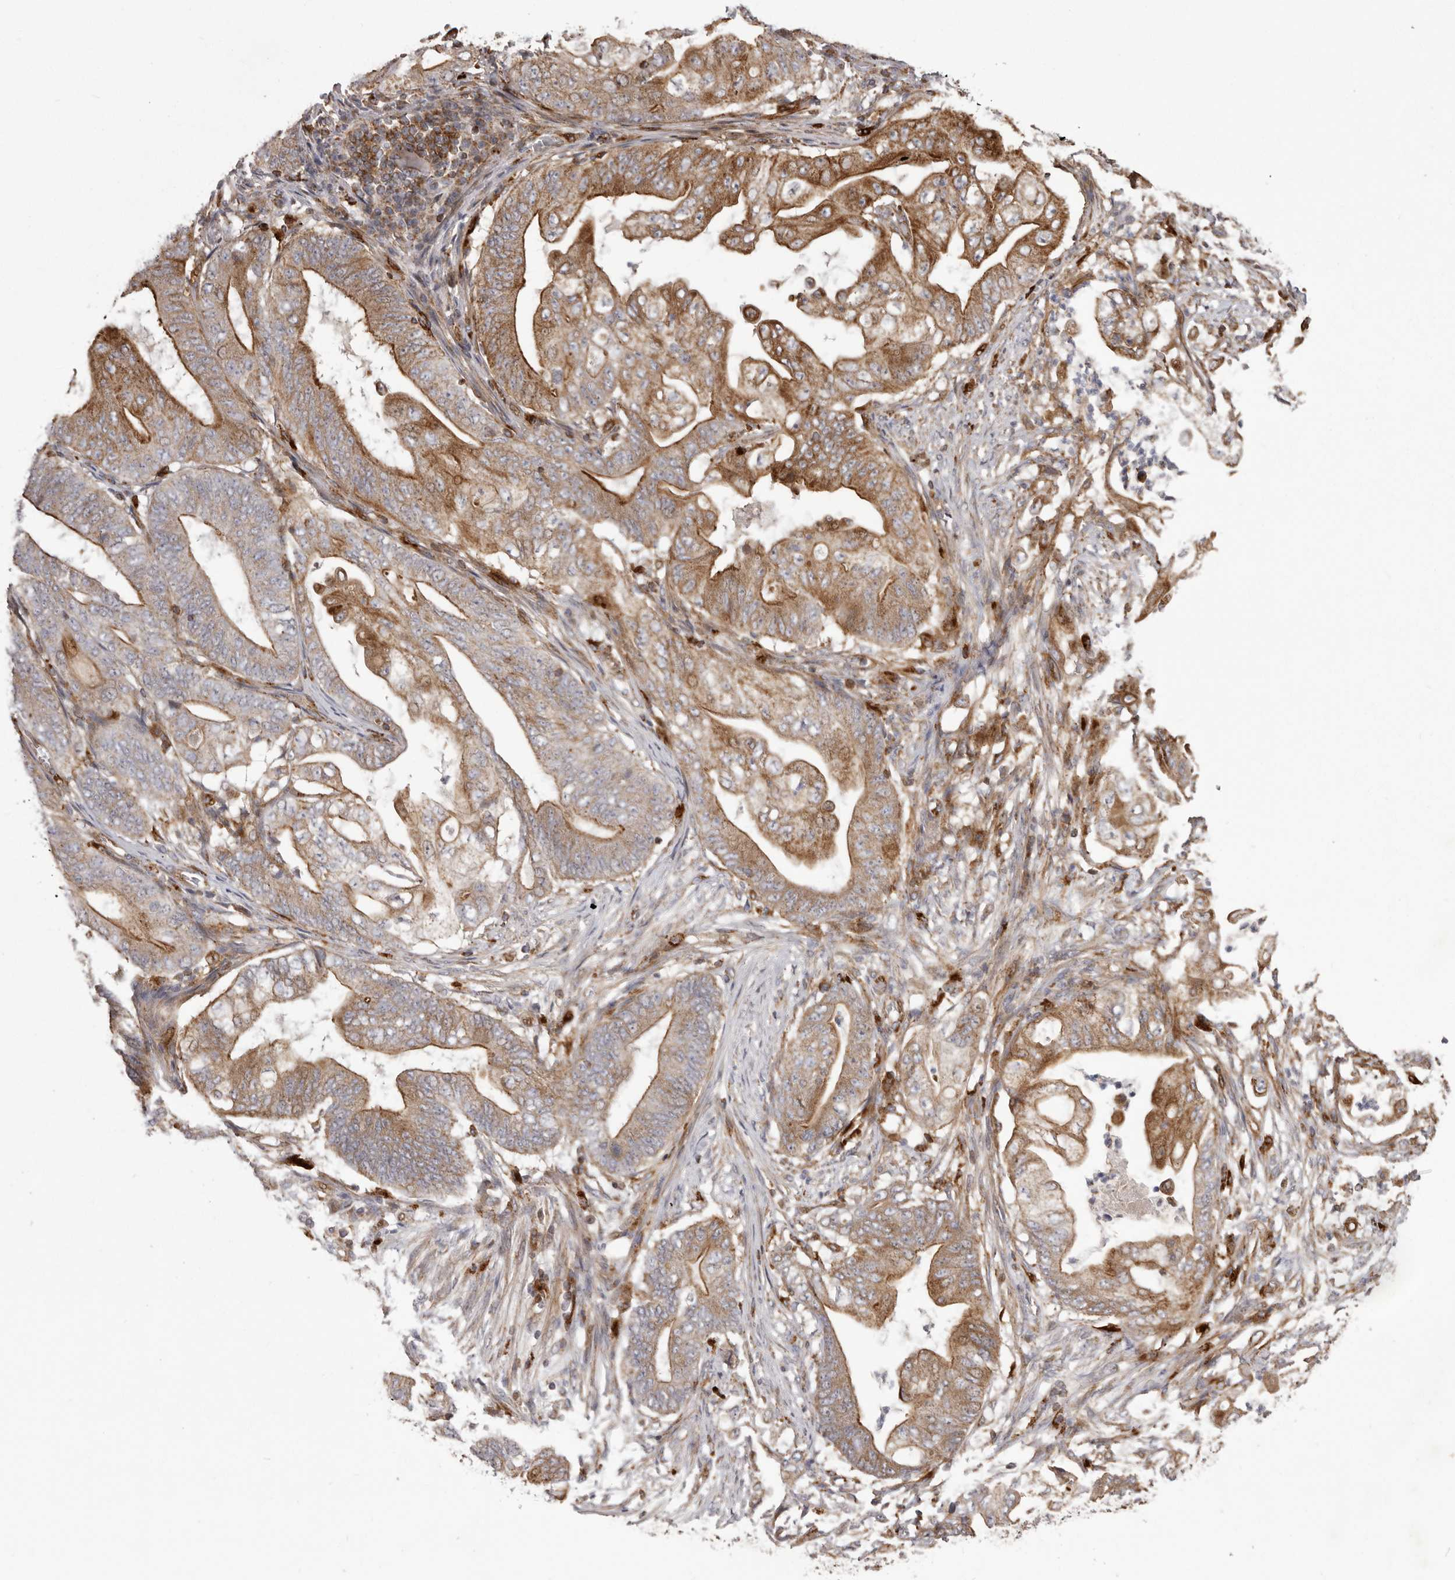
{"staining": {"intensity": "moderate", "quantity": ">75%", "location": "cytoplasmic/membranous"}, "tissue": "stomach cancer", "cell_type": "Tumor cells", "image_type": "cancer", "snomed": [{"axis": "morphology", "description": "Adenocarcinoma, NOS"}, {"axis": "topography", "description": "Stomach"}], "caption": "Immunohistochemistry (IHC) (DAB) staining of stomach cancer reveals moderate cytoplasmic/membranous protein expression in about >75% of tumor cells.", "gene": "NUP43", "patient": {"sex": "female", "age": 73}}